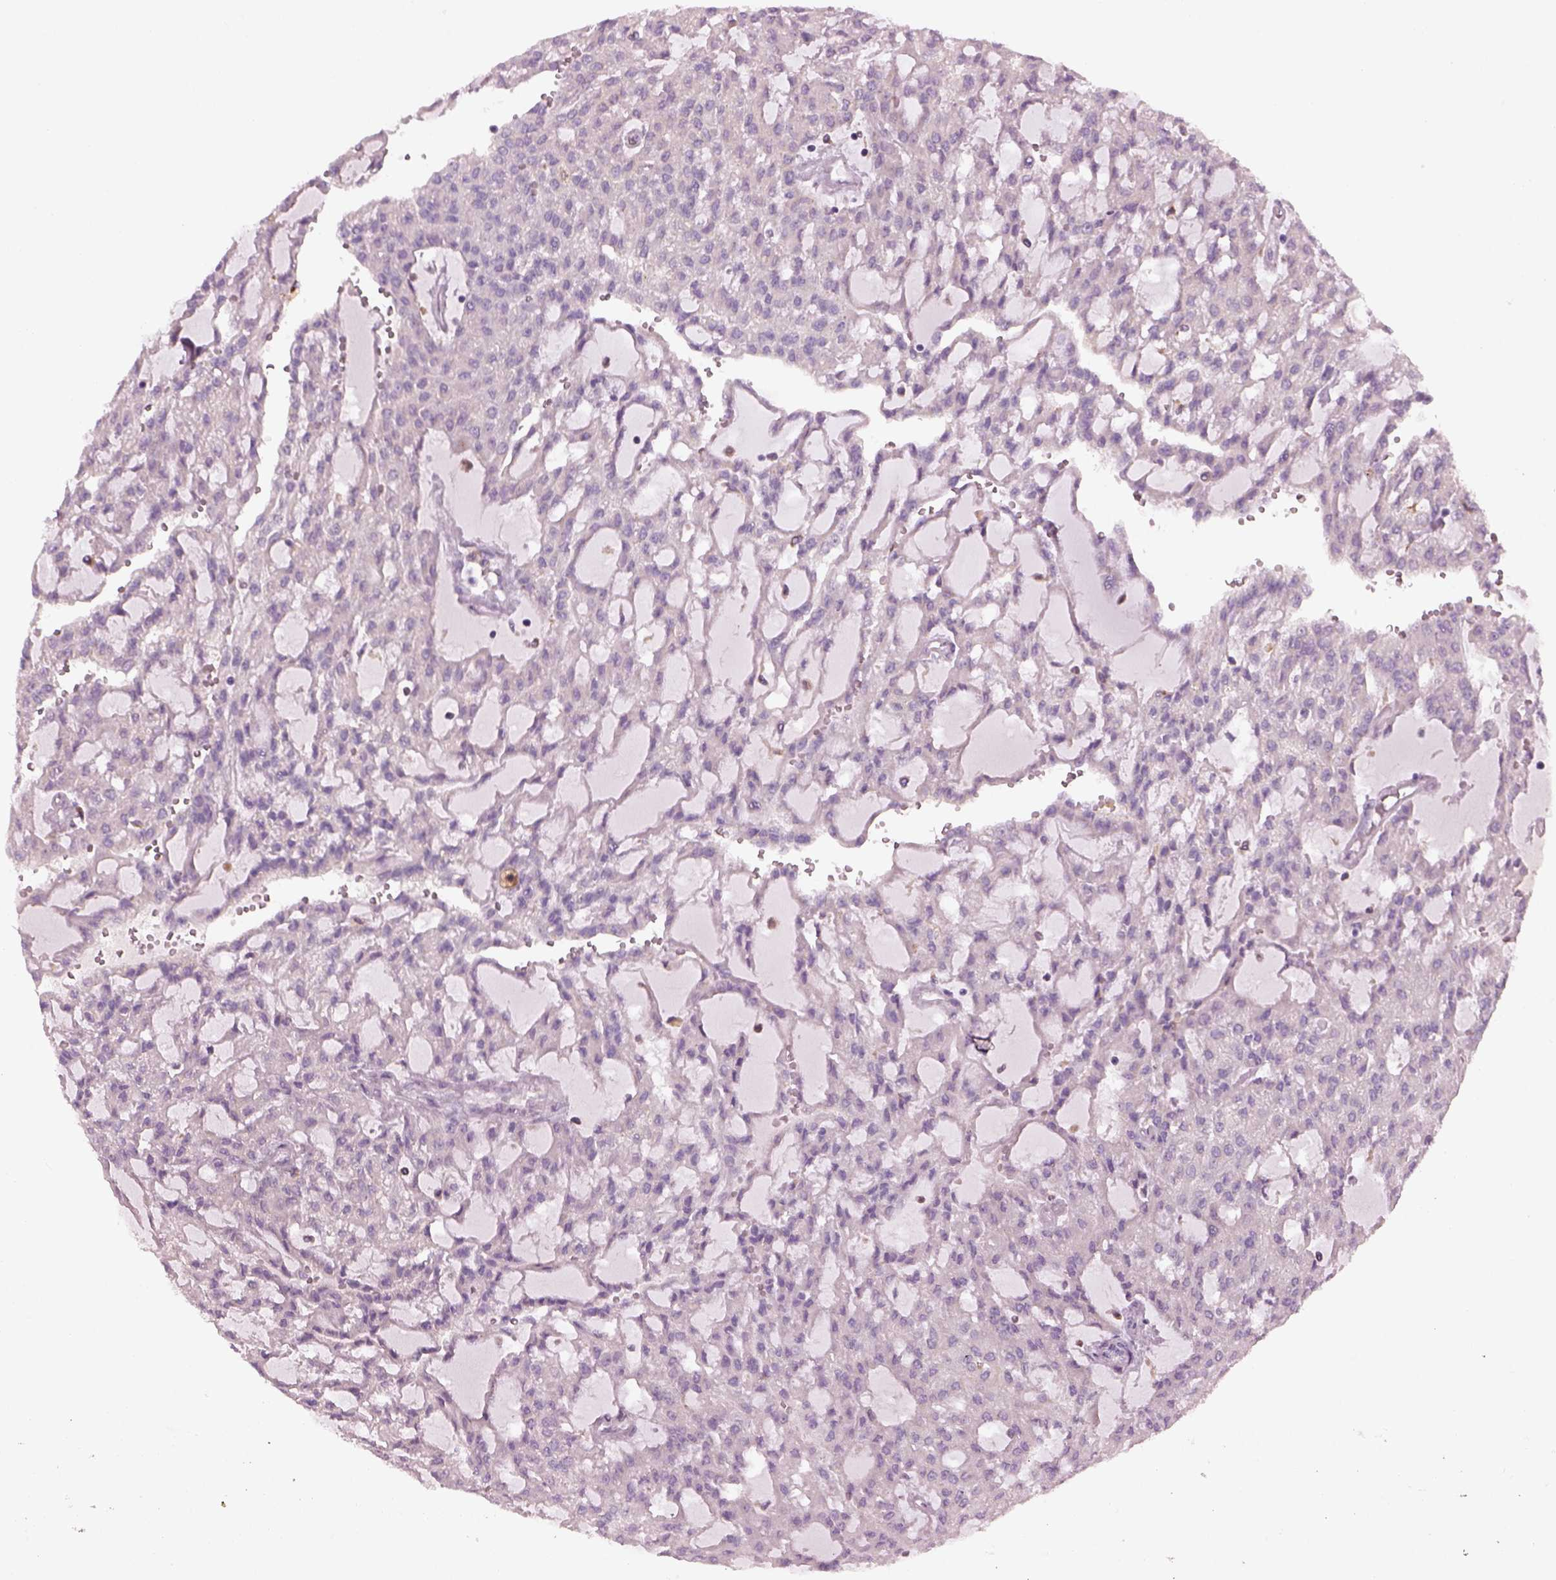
{"staining": {"intensity": "negative", "quantity": "none", "location": "none"}, "tissue": "renal cancer", "cell_type": "Tumor cells", "image_type": "cancer", "snomed": [{"axis": "morphology", "description": "Adenocarcinoma, NOS"}, {"axis": "topography", "description": "Kidney"}], "caption": "Tumor cells are negative for brown protein staining in renal cancer.", "gene": "TMEM231", "patient": {"sex": "male", "age": 63}}